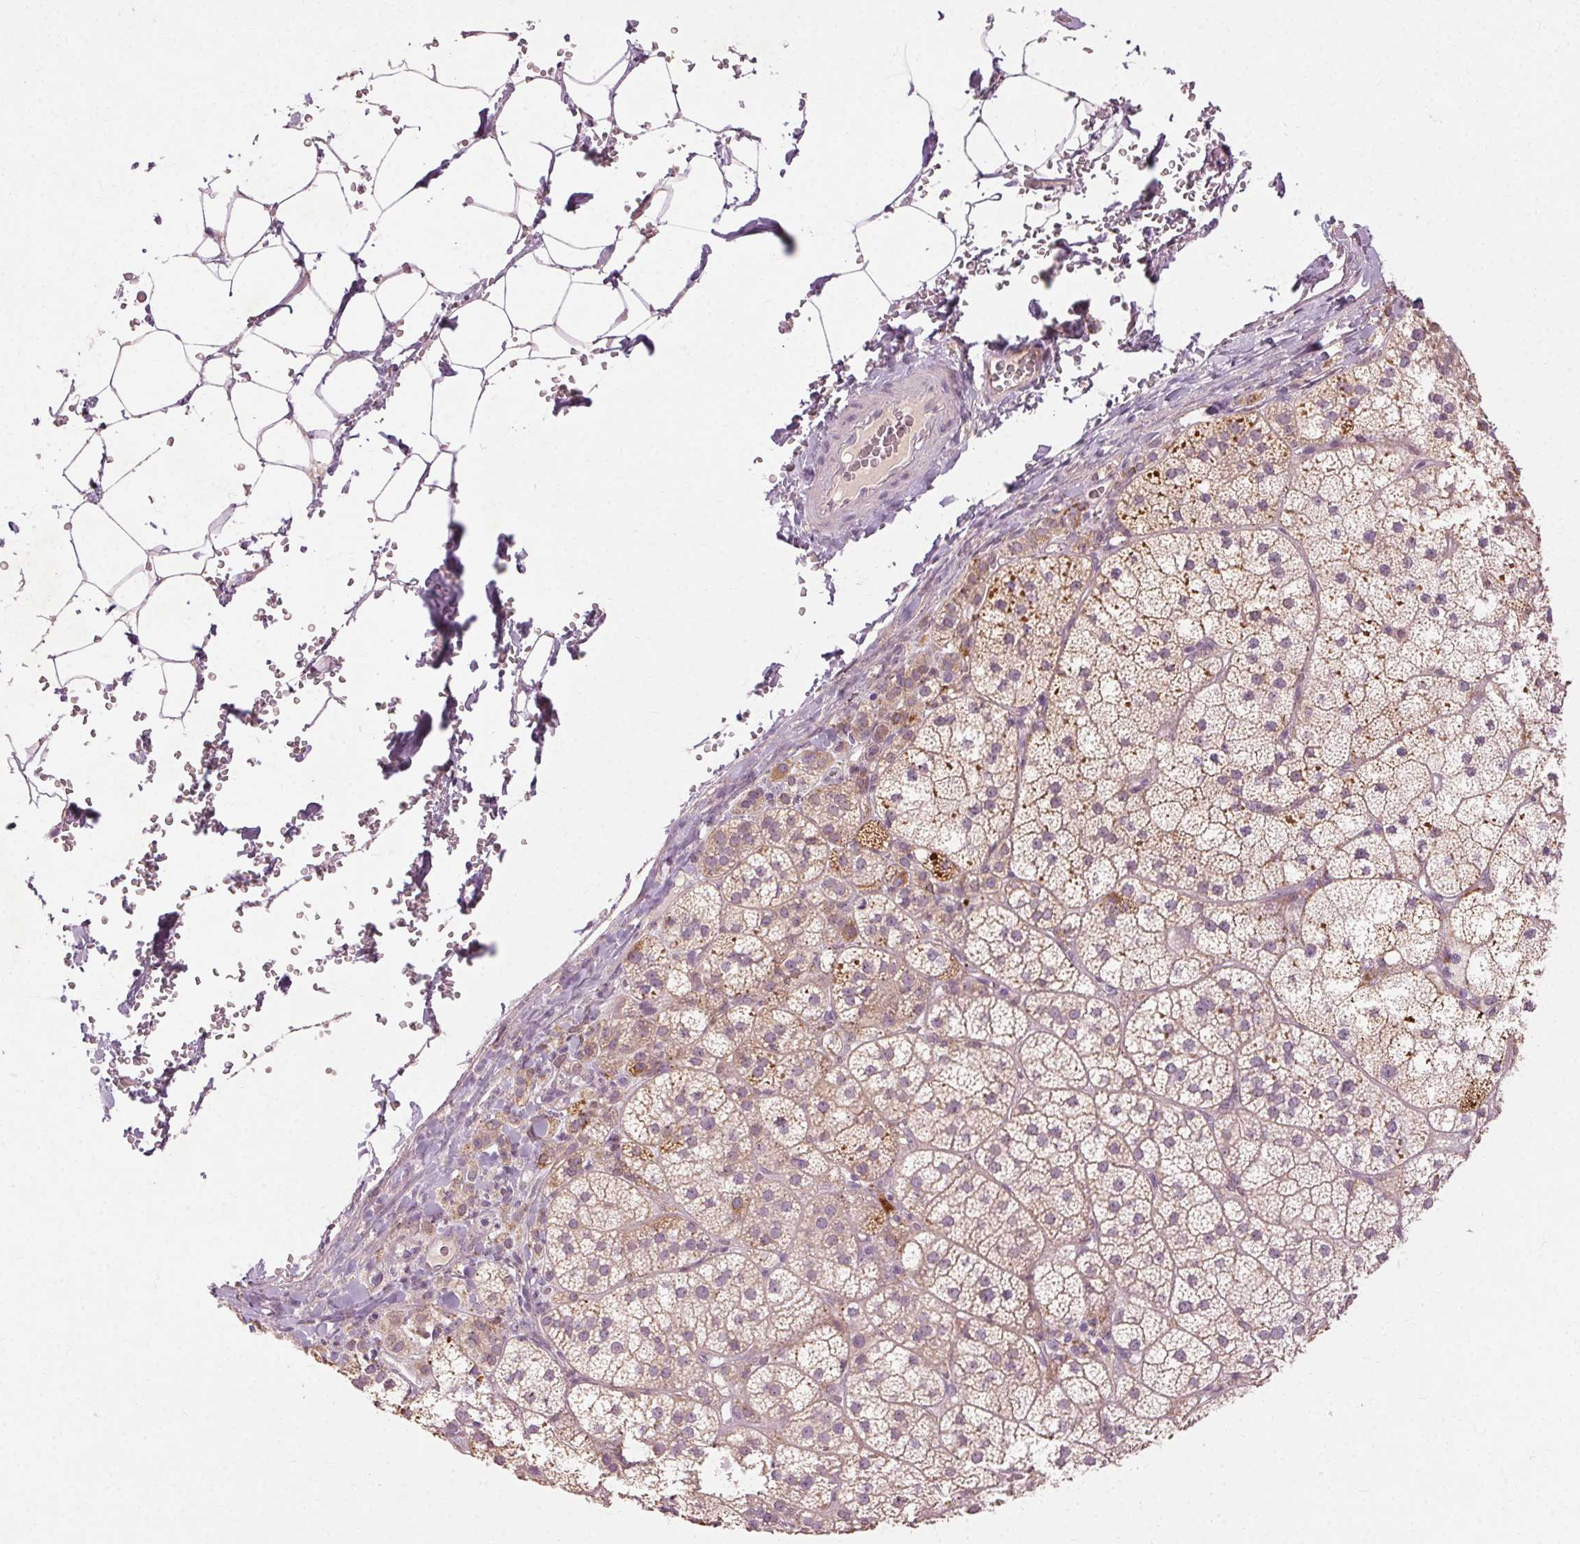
{"staining": {"intensity": "moderate", "quantity": "25%-75%", "location": "cytoplasmic/membranous"}, "tissue": "adrenal gland", "cell_type": "Glandular cells", "image_type": "normal", "snomed": [{"axis": "morphology", "description": "Normal tissue, NOS"}, {"axis": "topography", "description": "Adrenal gland"}], "caption": "Human adrenal gland stained for a protein (brown) displays moderate cytoplasmic/membranous positive positivity in about 25%-75% of glandular cells.", "gene": "REP15", "patient": {"sex": "female", "age": 60}}